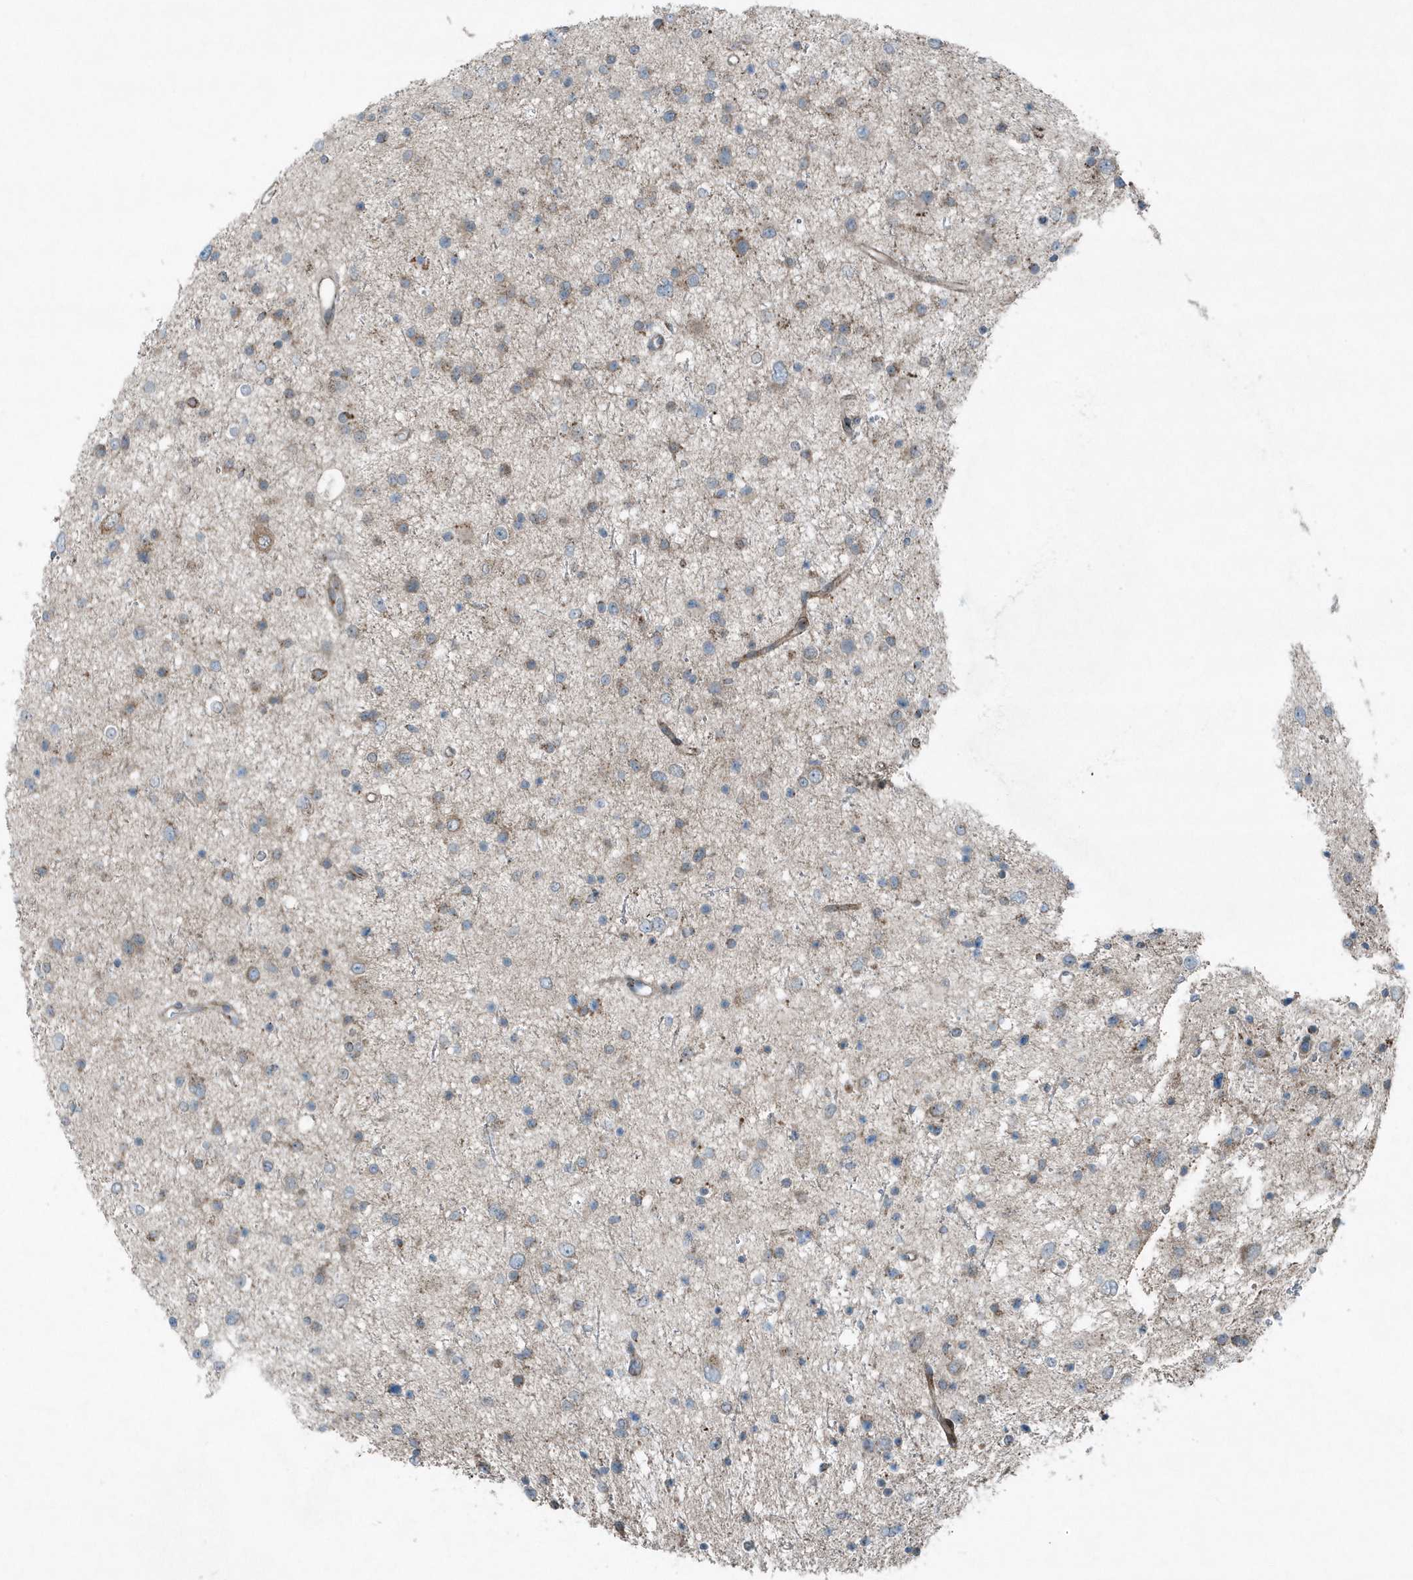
{"staining": {"intensity": "weak", "quantity": "25%-75%", "location": "cytoplasmic/membranous"}, "tissue": "glioma", "cell_type": "Tumor cells", "image_type": "cancer", "snomed": [{"axis": "morphology", "description": "Glioma, malignant, Low grade"}, {"axis": "topography", "description": "Brain"}], "caption": "The image demonstrates immunohistochemical staining of malignant glioma (low-grade). There is weak cytoplasmic/membranous positivity is appreciated in approximately 25%-75% of tumor cells. Using DAB (brown) and hematoxylin (blue) stains, captured at high magnification using brightfield microscopy.", "gene": "GCC2", "patient": {"sex": "female", "age": 37}}